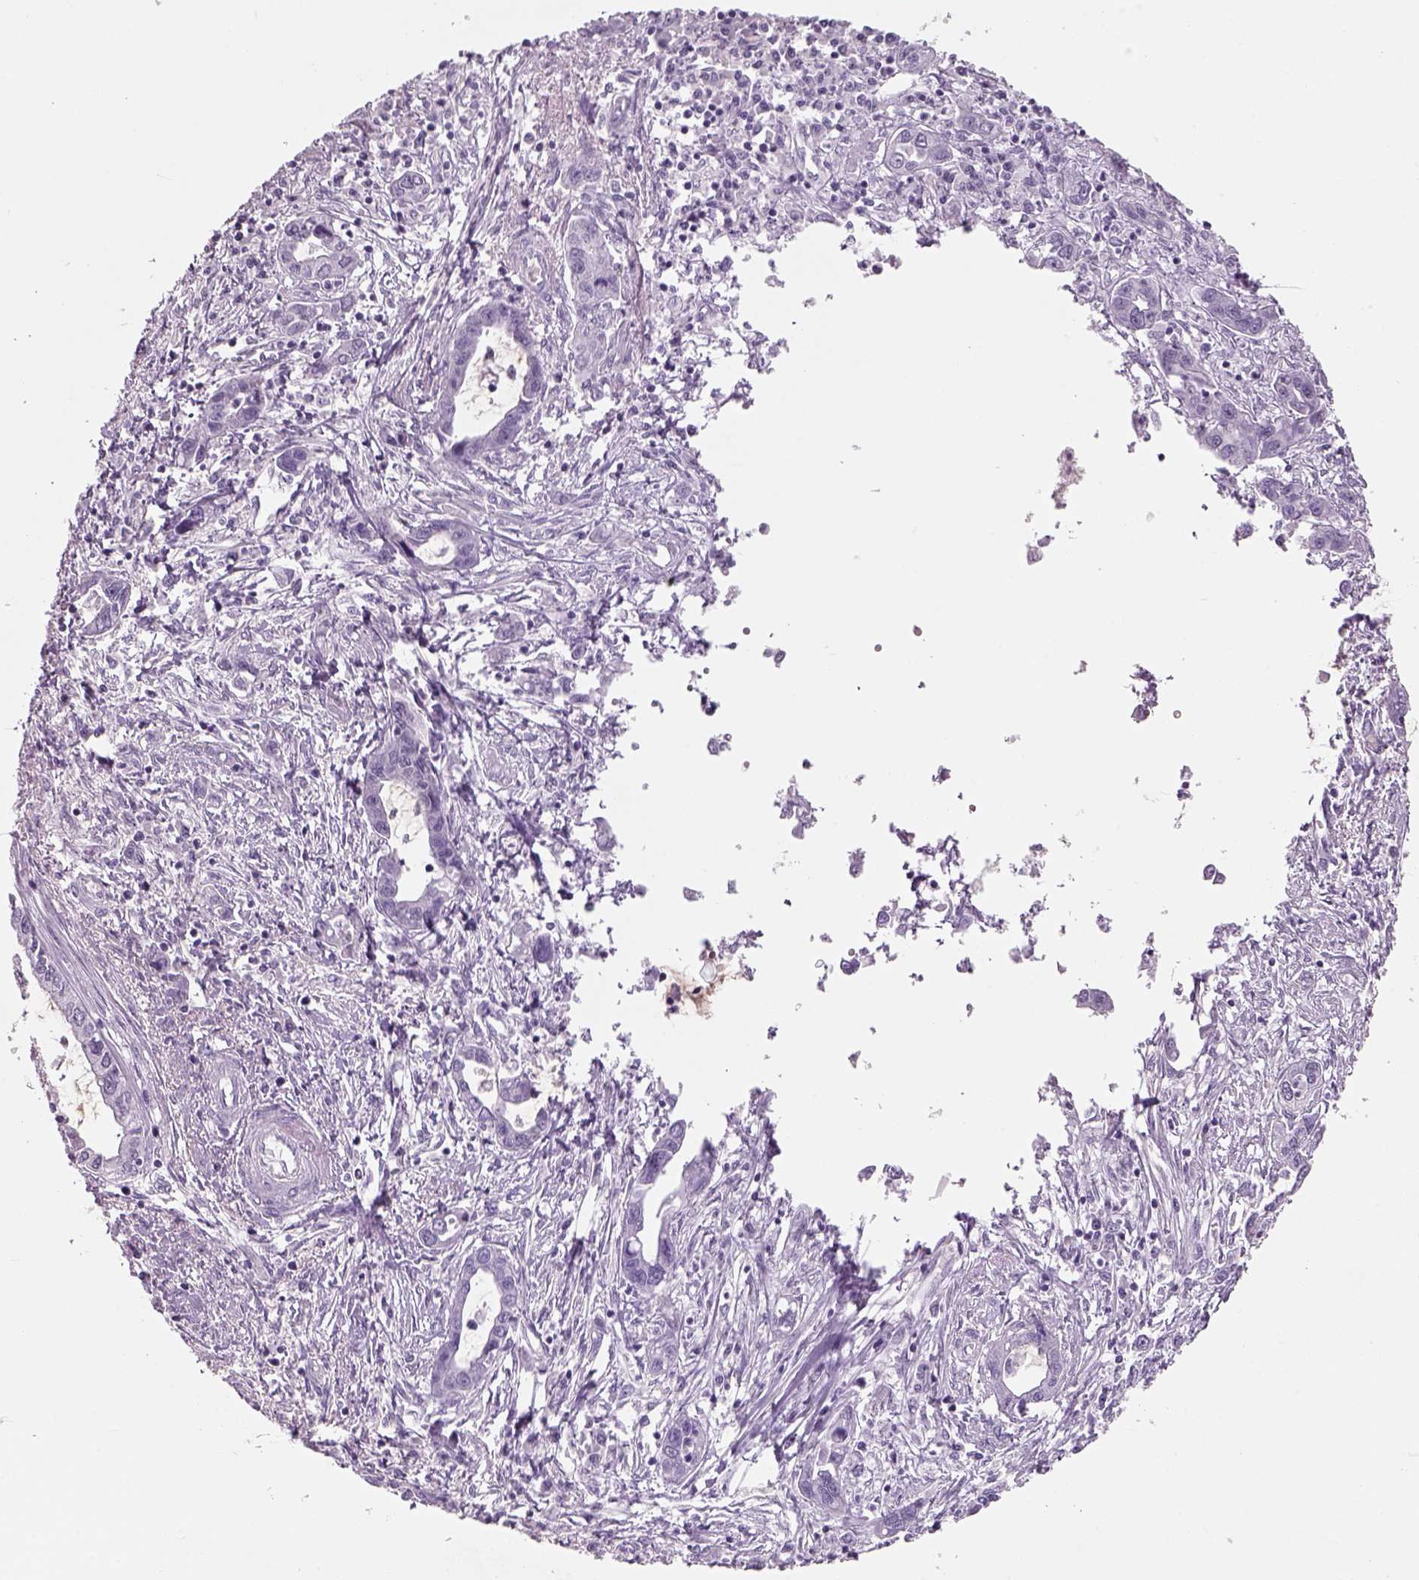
{"staining": {"intensity": "negative", "quantity": "none", "location": "none"}, "tissue": "liver cancer", "cell_type": "Tumor cells", "image_type": "cancer", "snomed": [{"axis": "morphology", "description": "Cholangiocarcinoma"}, {"axis": "topography", "description": "Liver"}], "caption": "IHC image of human cholangiocarcinoma (liver) stained for a protein (brown), which displays no positivity in tumor cells.", "gene": "SLC6A2", "patient": {"sex": "male", "age": 58}}